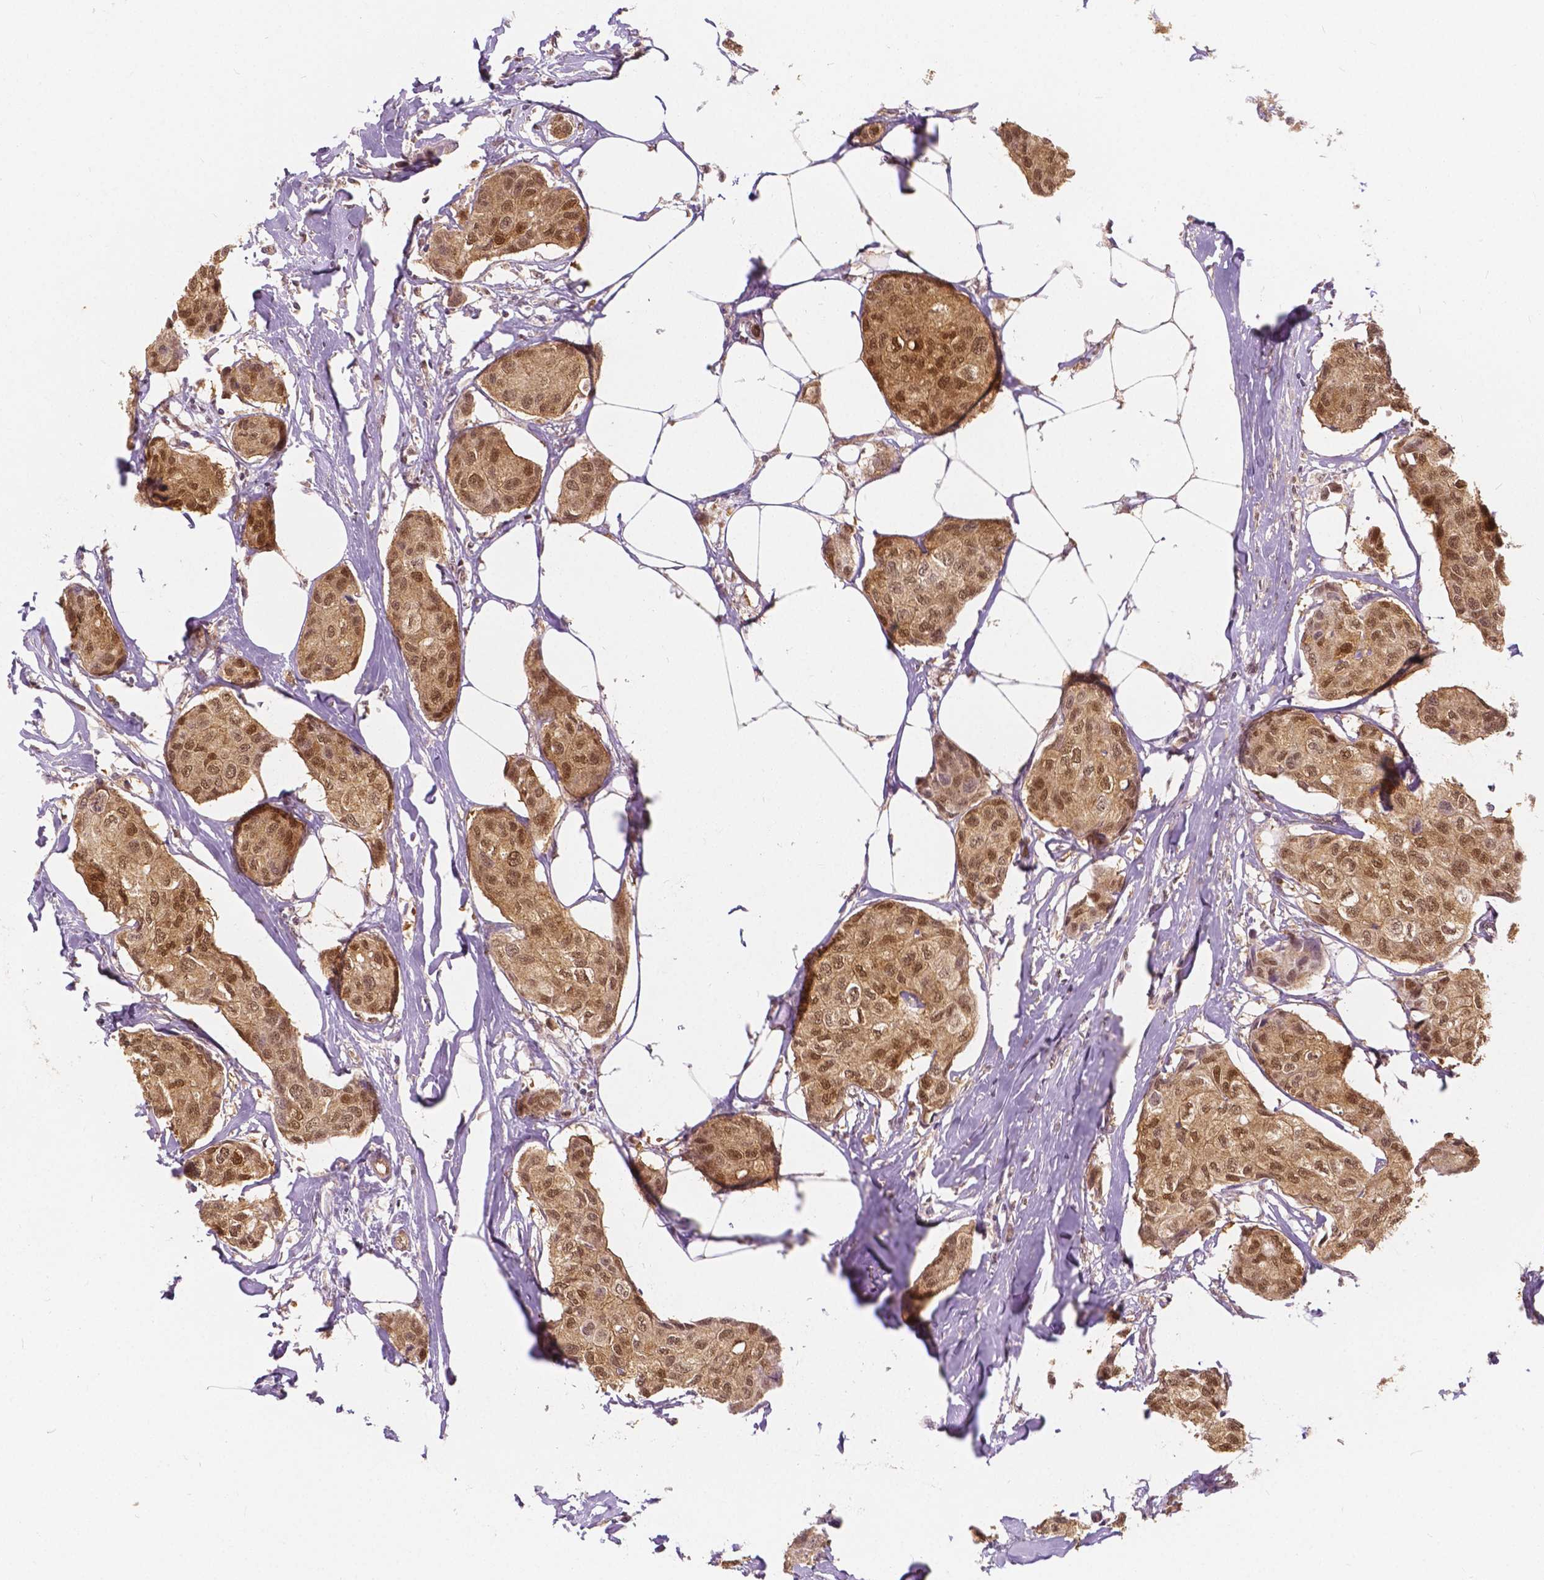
{"staining": {"intensity": "moderate", "quantity": ">75%", "location": "cytoplasmic/membranous,nuclear"}, "tissue": "breast cancer", "cell_type": "Tumor cells", "image_type": "cancer", "snomed": [{"axis": "morphology", "description": "Duct carcinoma"}, {"axis": "topography", "description": "Breast"}], "caption": "Immunohistochemistry (DAB) staining of breast infiltrating ductal carcinoma shows moderate cytoplasmic/membranous and nuclear protein expression in about >75% of tumor cells.", "gene": "NAPRT", "patient": {"sex": "female", "age": 80}}